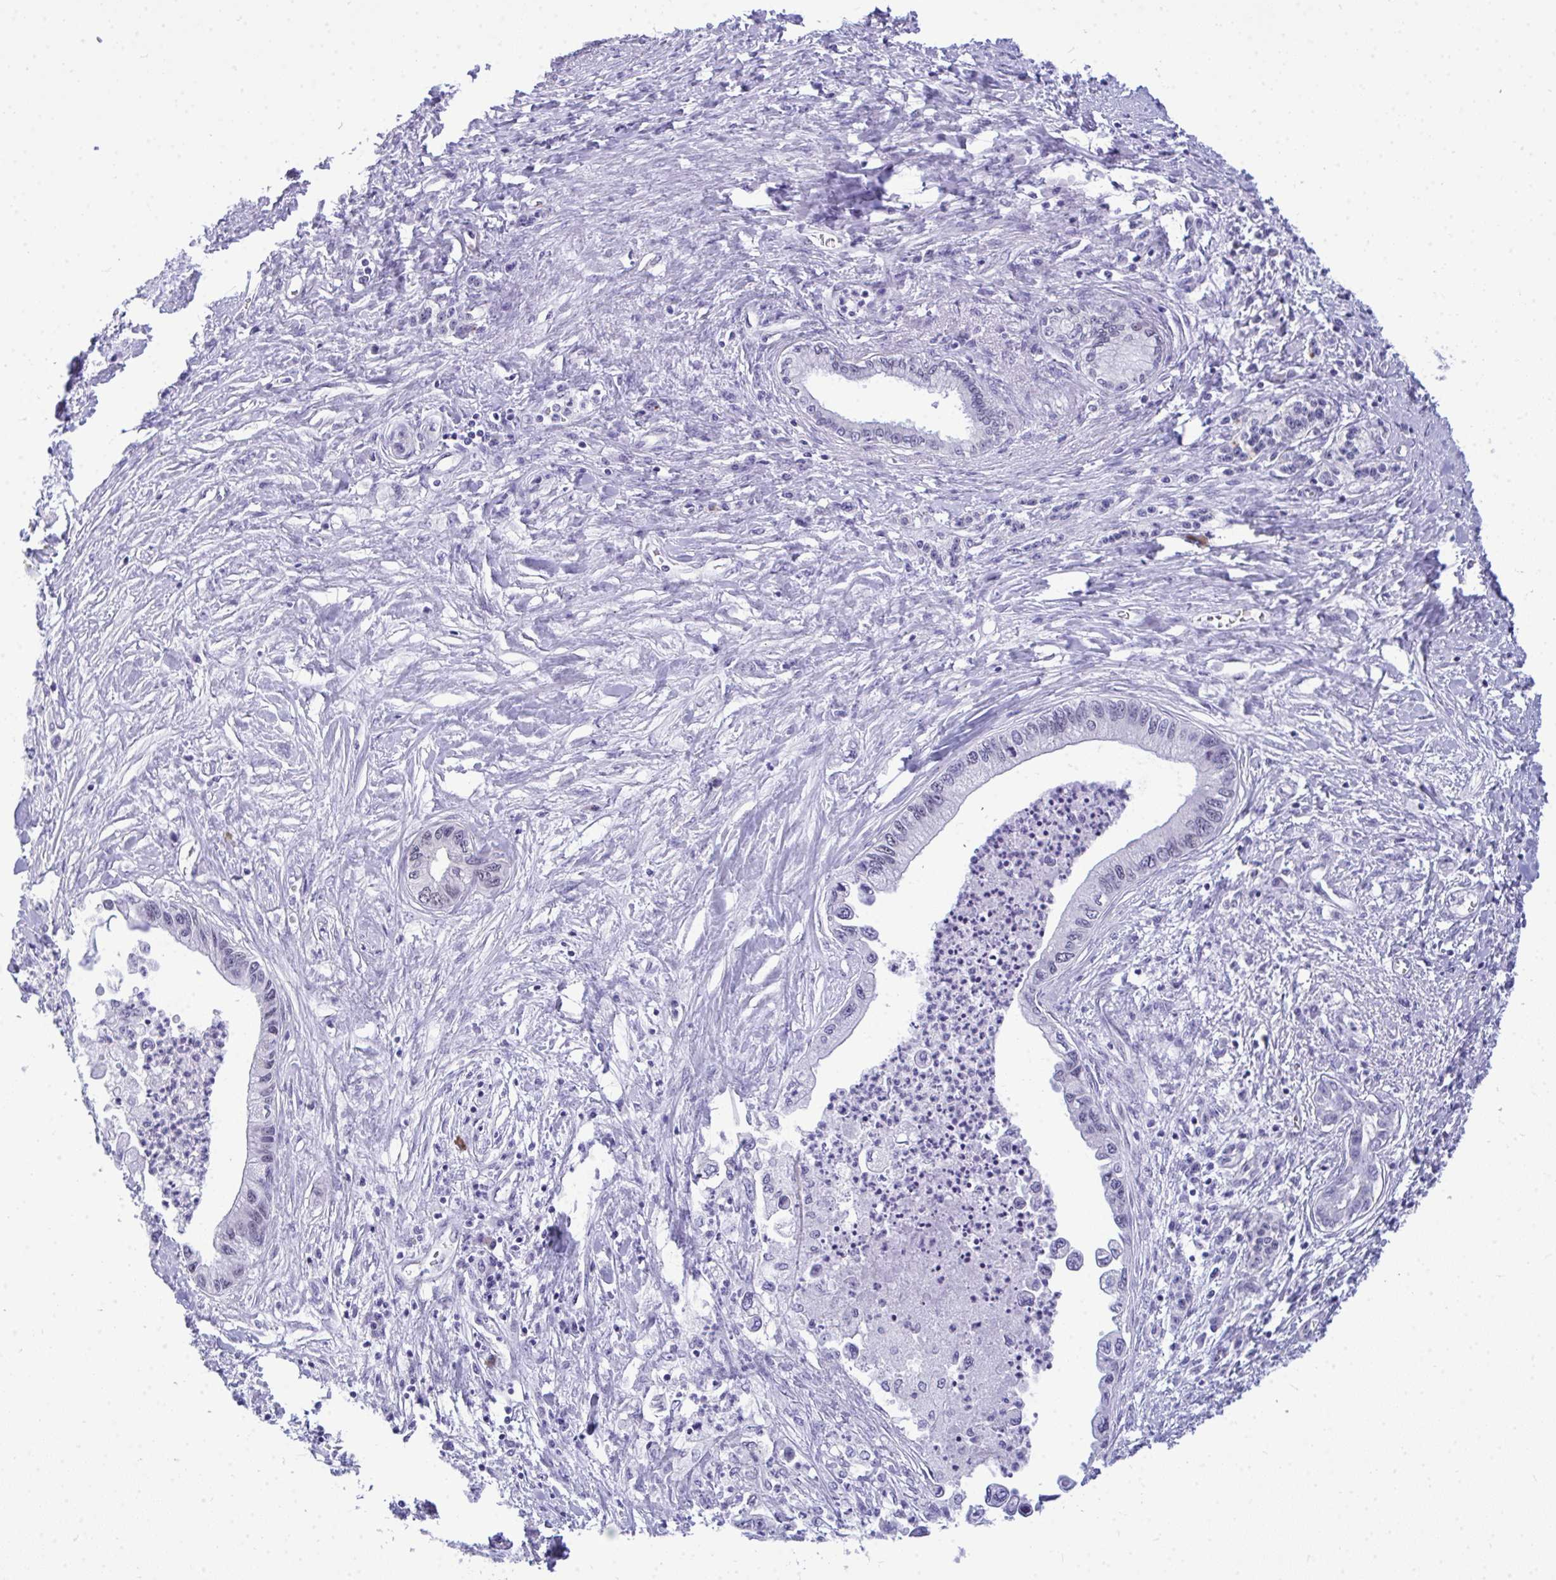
{"staining": {"intensity": "negative", "quantity": "none", "location": "none"}, "tissue": "pancreatic cancer", "cell_type": "Tumor cells", "image_type": "cancer", "snomed": [{"axis": "morphology", "description": "Adenocarcinoma, NOS"}, {"axis": "topography", "description": "Pancreas"}], "caption": "The photomicrograph shows no significant expression in tumor cells of pancreatic adenocarcinoma.", "gene": "TEAD4", "patient": {"sex": "male", "age": 61}}